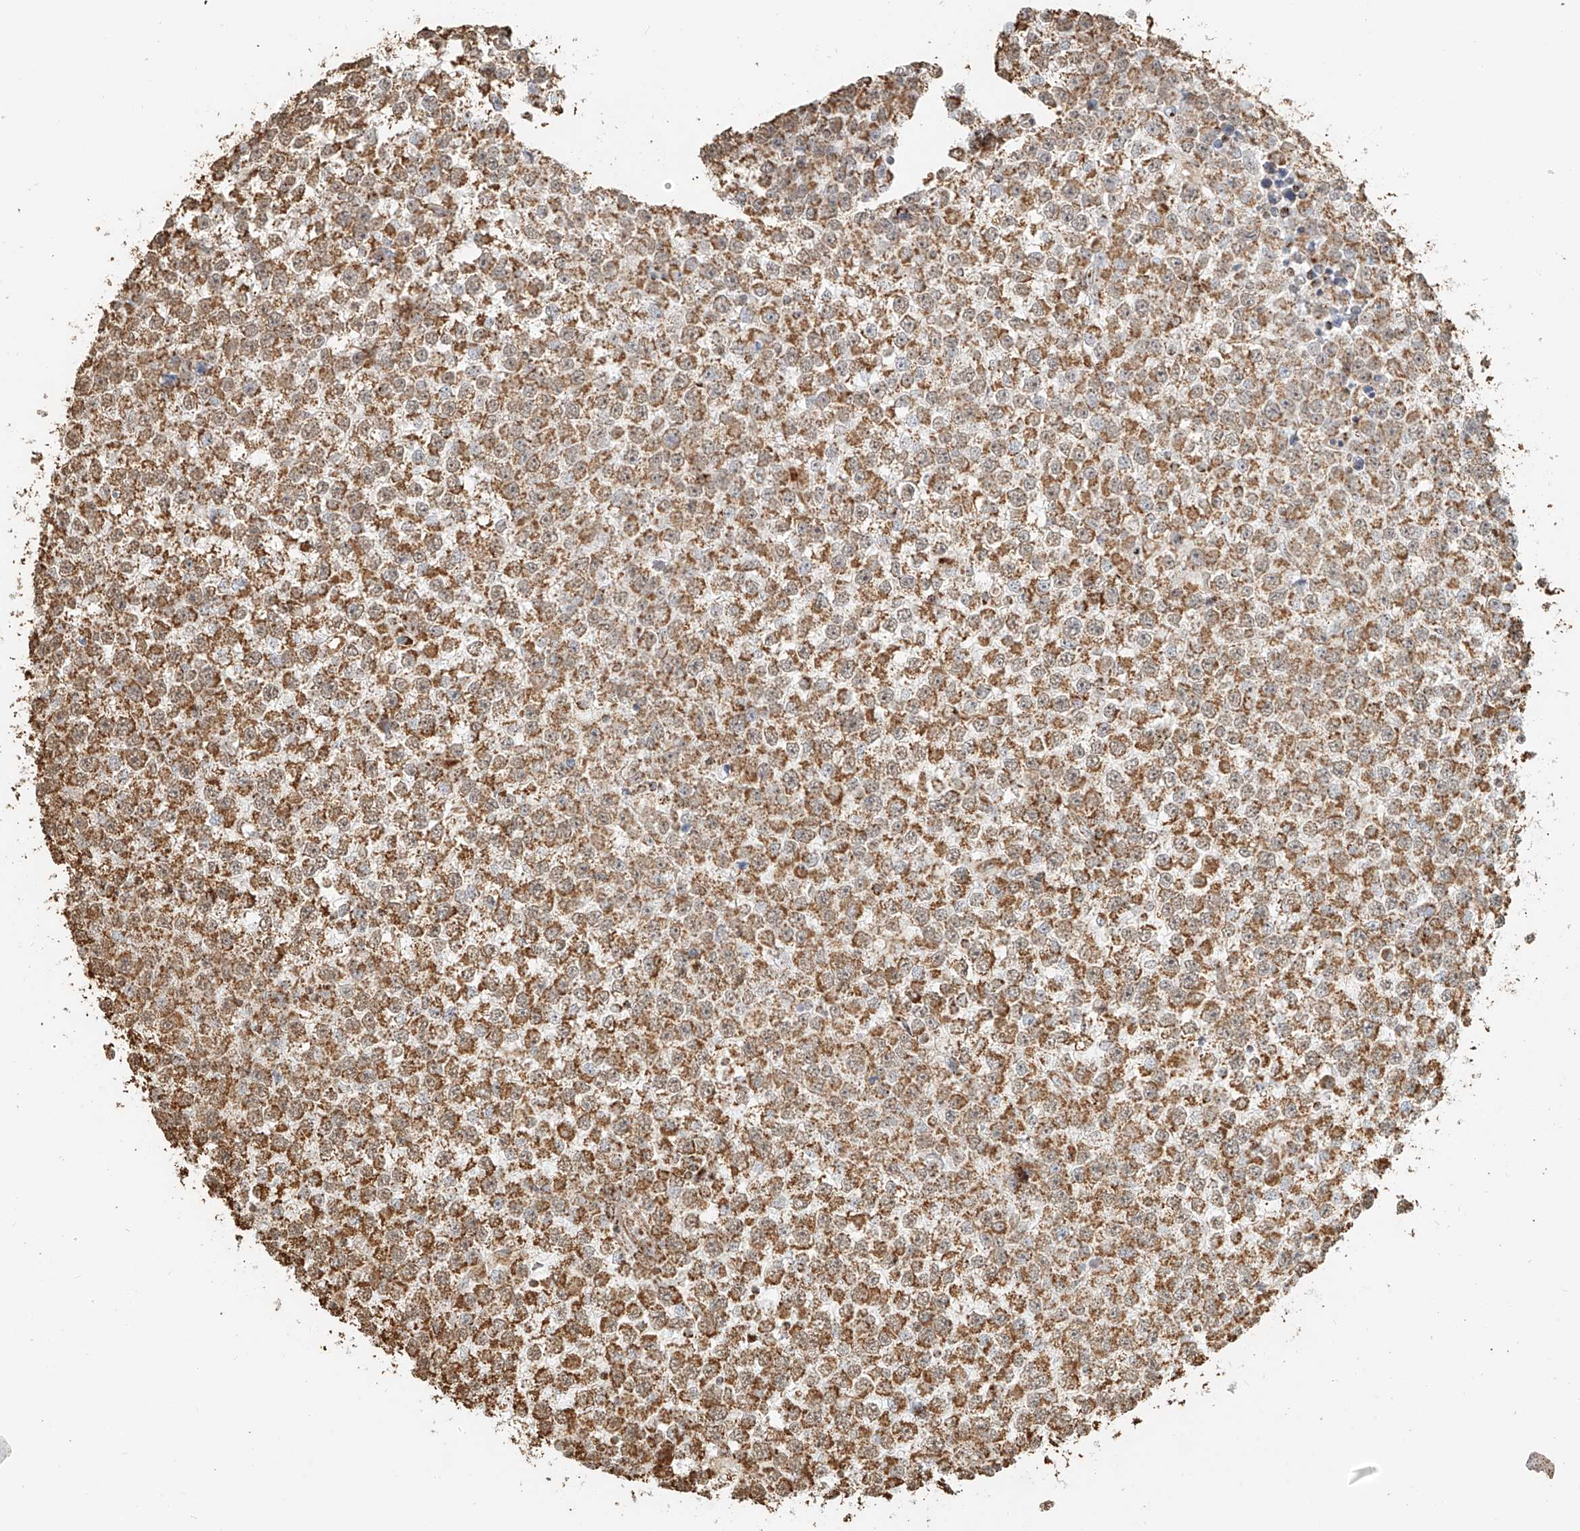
{"staining": {"intensity": "moderate", "quantity": ">75%", "location": "cytoplasmic/membranous"}, "tissue": "testis cancer", "cell_type": "Tumor cells", "image_type": "cancer", "snomed": [{"axis": "morphology", "description": "Seminoma, NOS"}, {"axis": "topography", "description": "Testis"}], "caption": "This photomicrograph demonstrates IHC staining of testis cancer, with medium moderate cytoplasmic/membranous positivity in approximately >75% of tumor cells.", "gene": "MIPEP", "patient": {"sex": "male", "age": 65}}